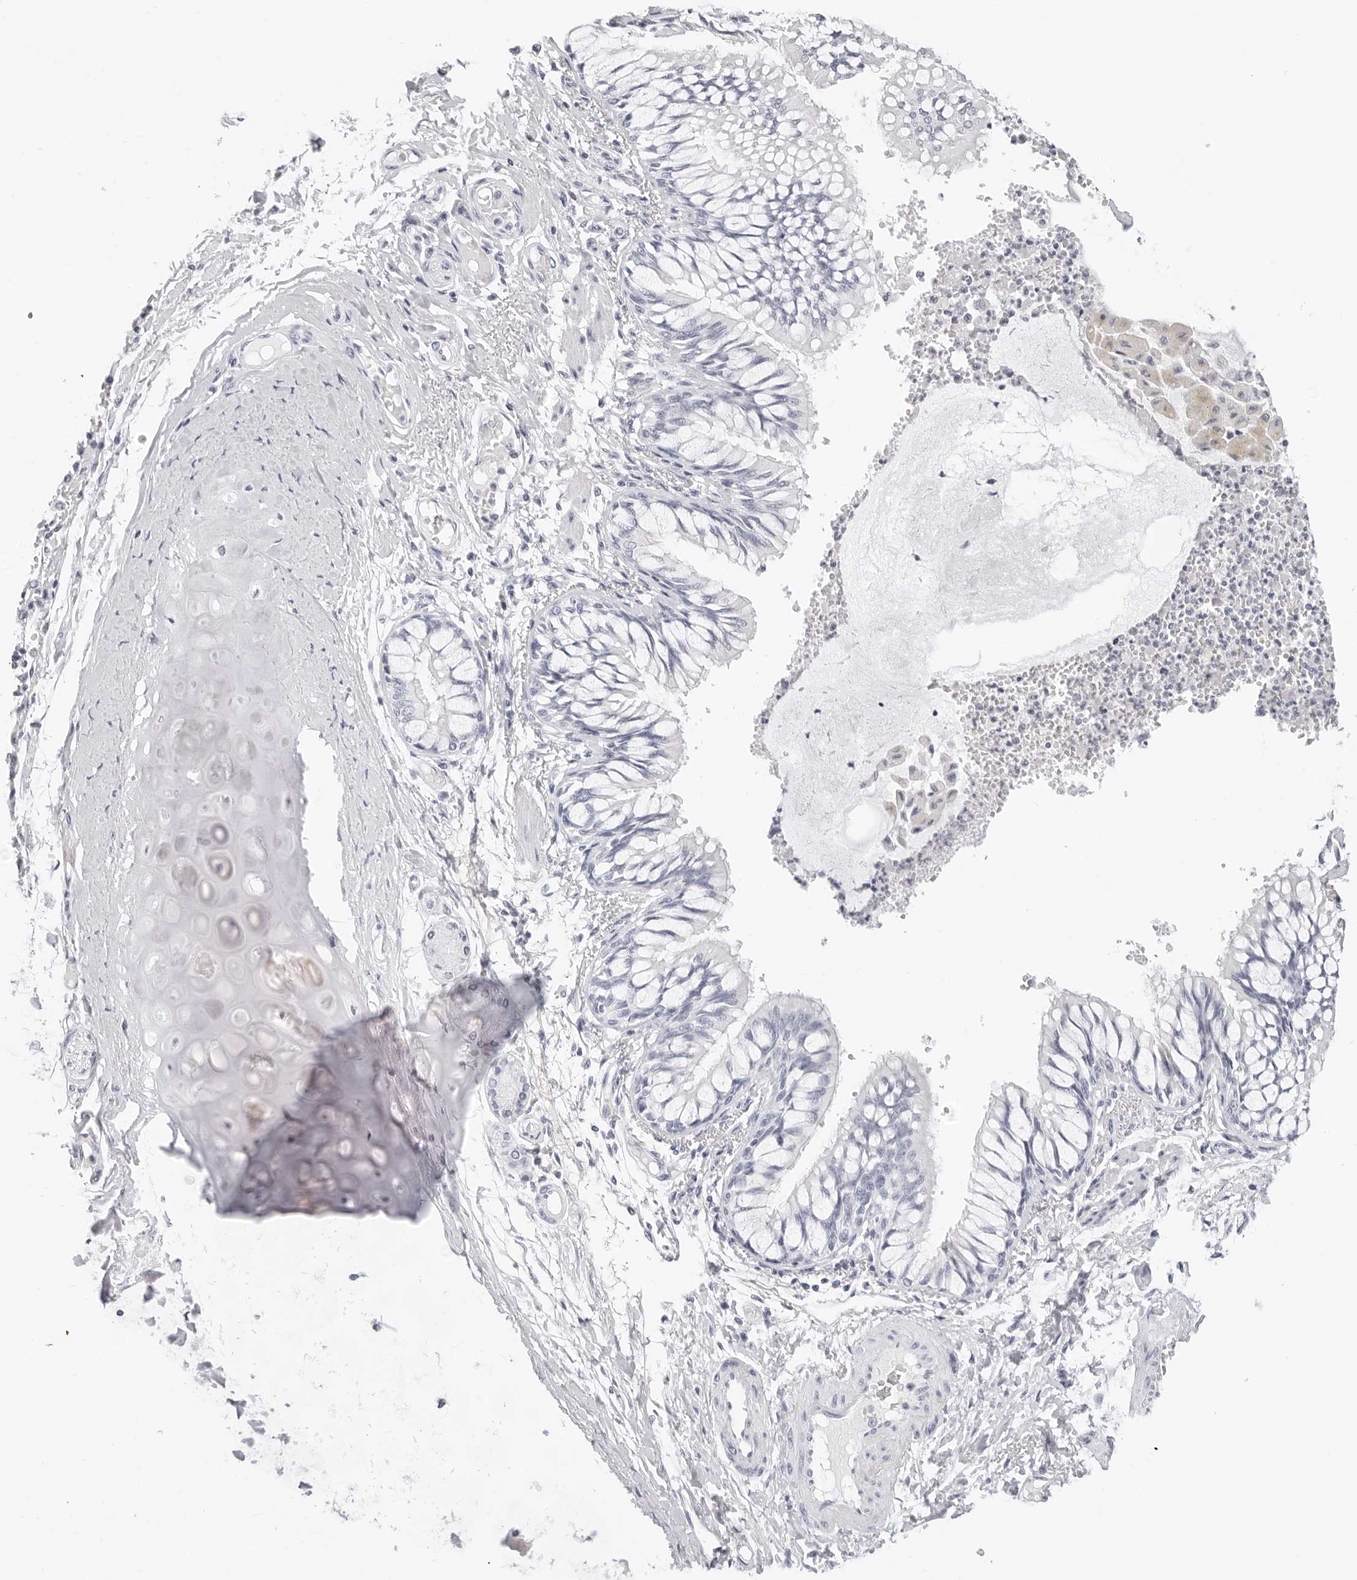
{"staining": {"intensity": "negative", "quantity": "none", "location": "none"}, "tissue": "bronchus", "cell_type": "Respiratory epithelial cells", "image_type": "normal", "snomed": [{"axis": "morphology", "description": "Normal tissue, NOS"}, {"axis": "topography", "description": "Cartilage tissue"}, {"axis": "topography", "description": "Bronchus"}, {"axis": "topography", "description": "Lung"}], "caption": "Photomicrograph shows no protein expression in respiratory epithelial cells of normal bronchus. (DAB IHC, high magnification).", "gene": "EDN2", "patient": {"sex": "female", "age": 49}}